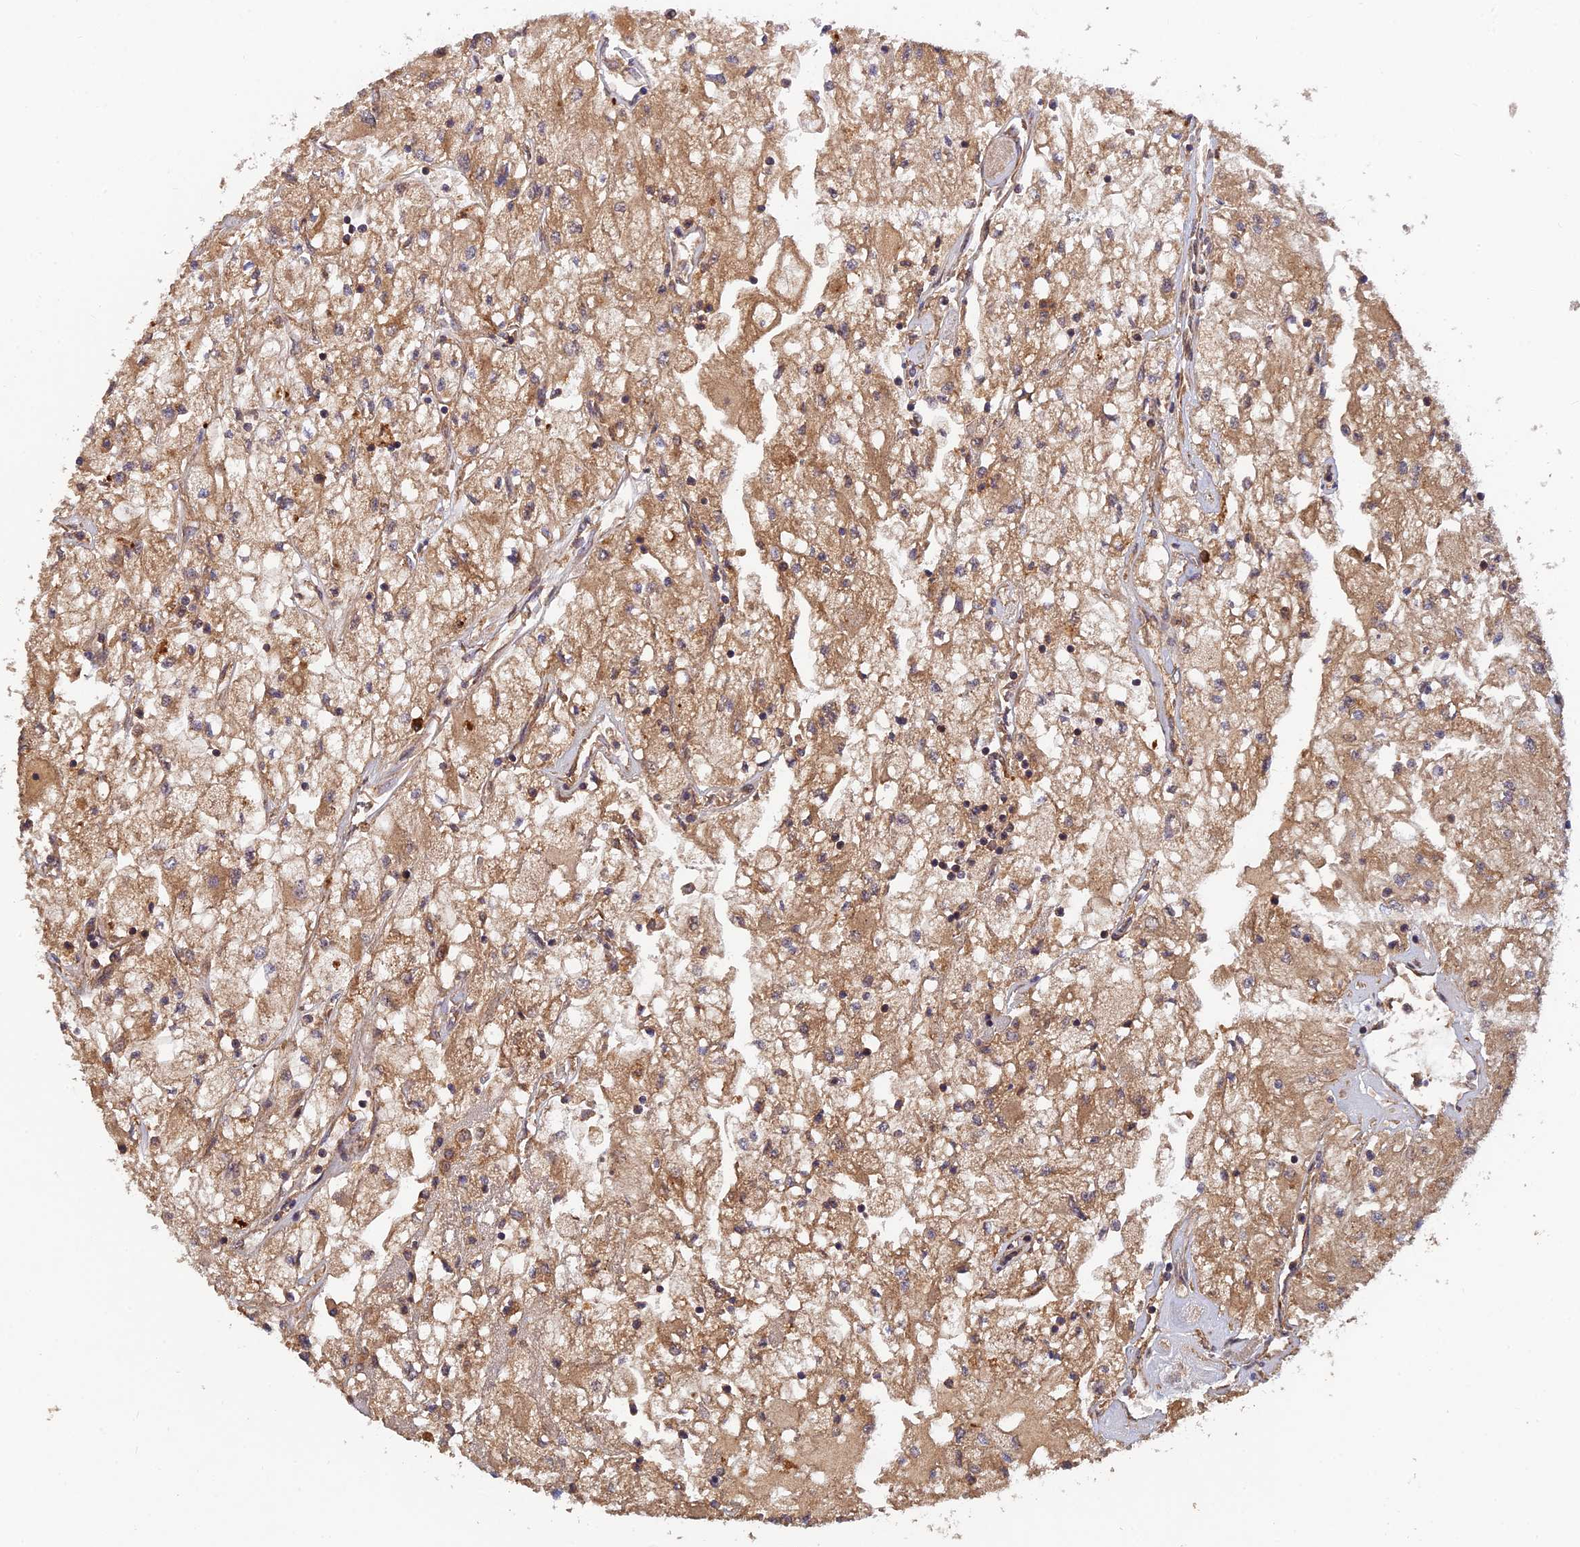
{"staining": {"intensity": "moderate", "quantity": ">75%", "location": "cytoplasmic/membranous"}, "tissue": "renal cancer", "cell_type": "Tumor cells", "image_type": "cancer", "snomed": [{"axis": "morphology", "description": "Adenocarcinoma, NOS"}, {"axis": "topography", "description": "Kidney"}], "caption": "A brown stain highlights moderate cytoplasmic/membranous staining of a protein in human renal adenocarcinoma tumor cells.", "gene": "RELCH", "patient": {"sex": "male", "age": 80}}